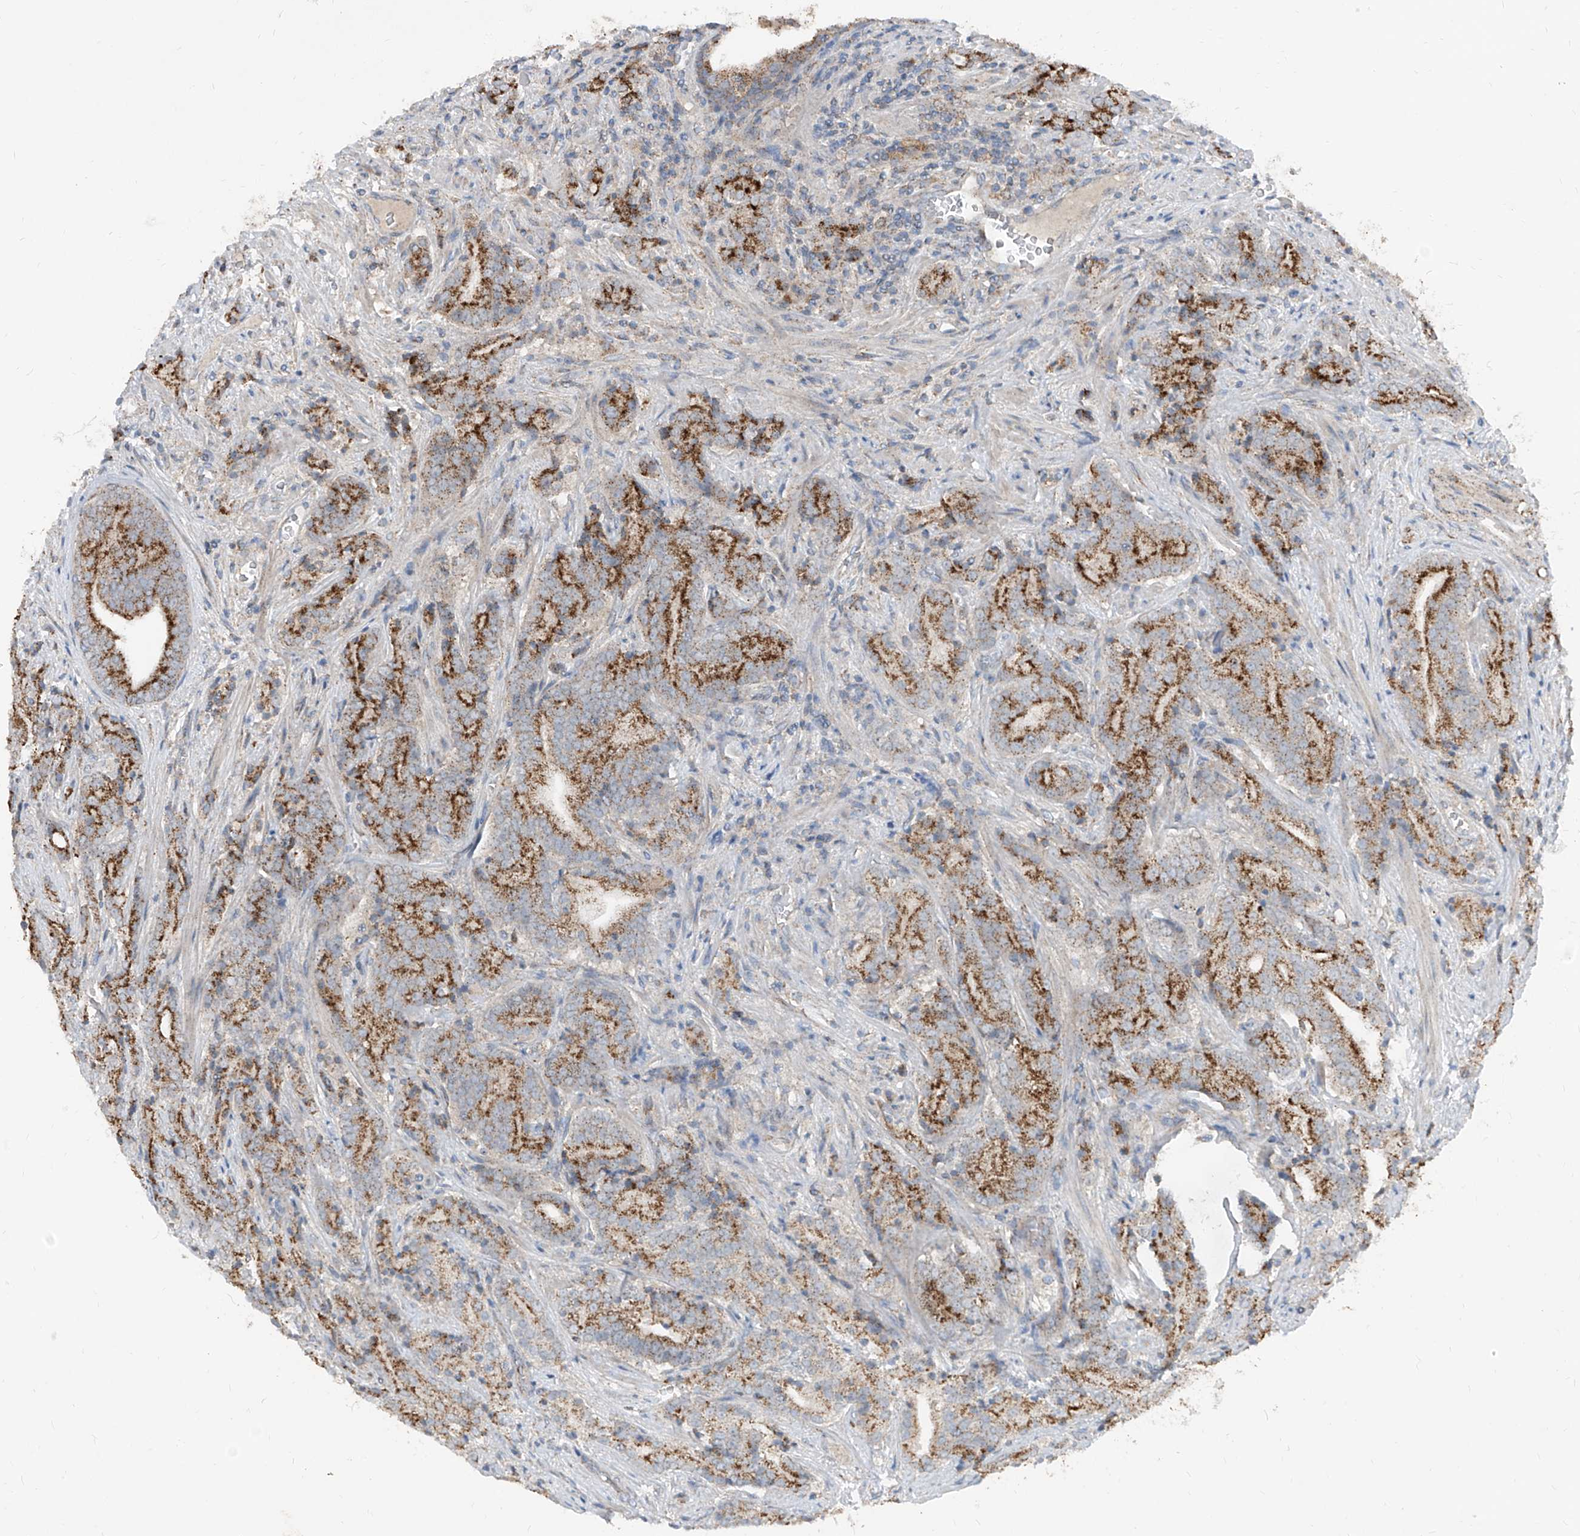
{"staining": {"intensity": "strong", "quantity": ">75%", "location": "cytoplasmic/membranous"}, "tissue": "prostate cancer", "cell_type": "Tumor cells", "image_type": "cancer", "snomed": [{"axis": "morphology", "description": "Adenocarcinoma, High grade"}, {"axis": "topography", "description": "Prostate"}], "caption": "Prostate cancer (adenocarcinoma (high-grade)) stained for a protein (brown) demonstrates strong cytoplasmic/membranous positive staining in approximately >75% of tumor cells.", "gene": "ABCD3", "patient": {"sex": "male", "age": 57}}